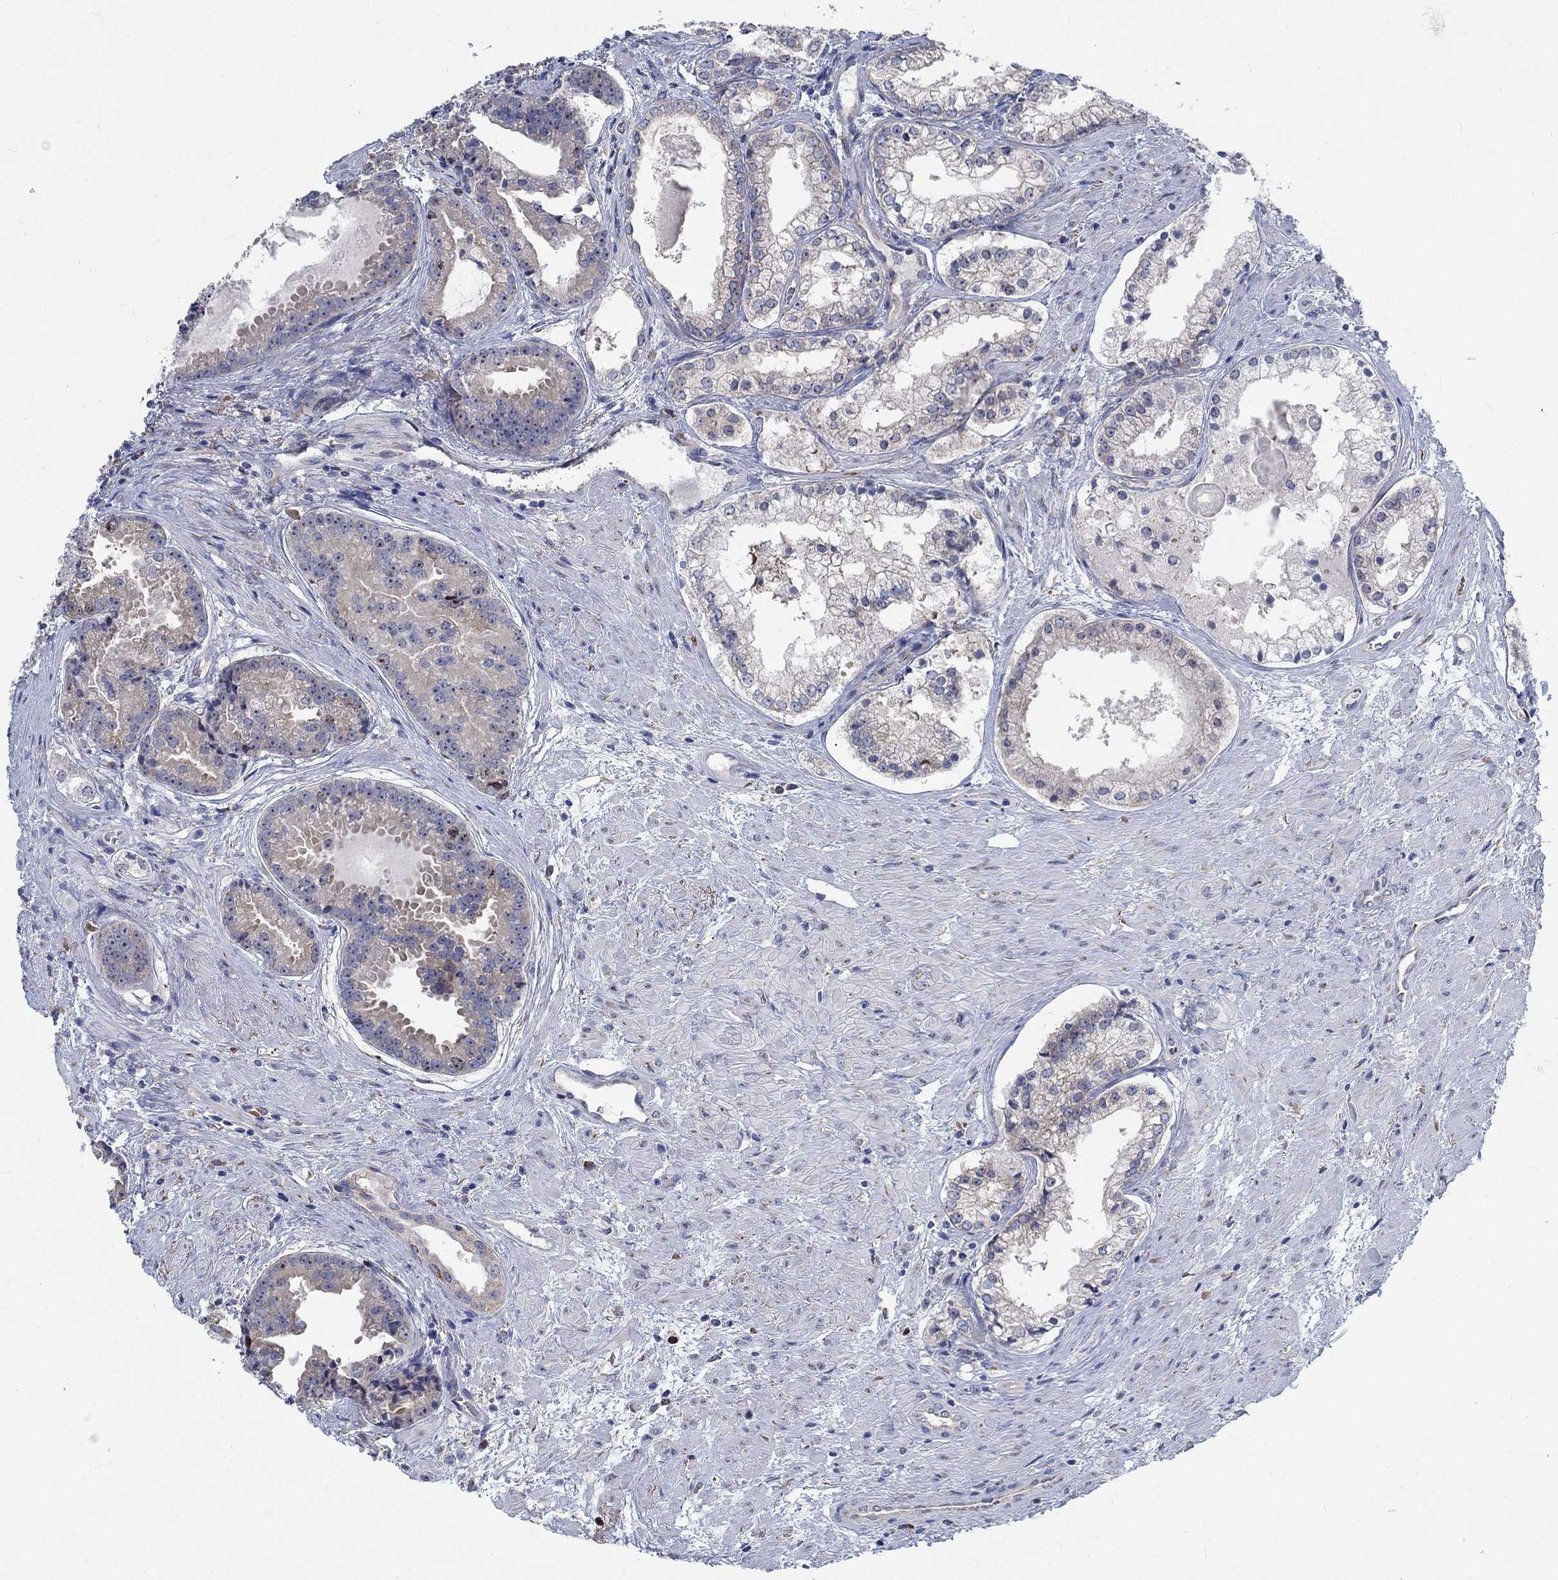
{"staining": {"intensity": "negative", "quantity": "none", "location": "none"}, "tissue": "prostate cancer", "cell_type": "Tumor cells", "image_type": "cancer", "snomed": [{"axis": "morphology", "description": "Adenocarcinoma, NOS"}, {"axis": "morphology", "description": "Adenocarcinoma, High grade"}, {"axis": "topography", "description": "Prostate"}], "caption": "Immunohistochemistry (IHC) of human adenocarcinoma (prostate) exhibits no positivity in tumor cells.", "gene": "MMP24", "patient": {"sex": "male", "age": 64}}